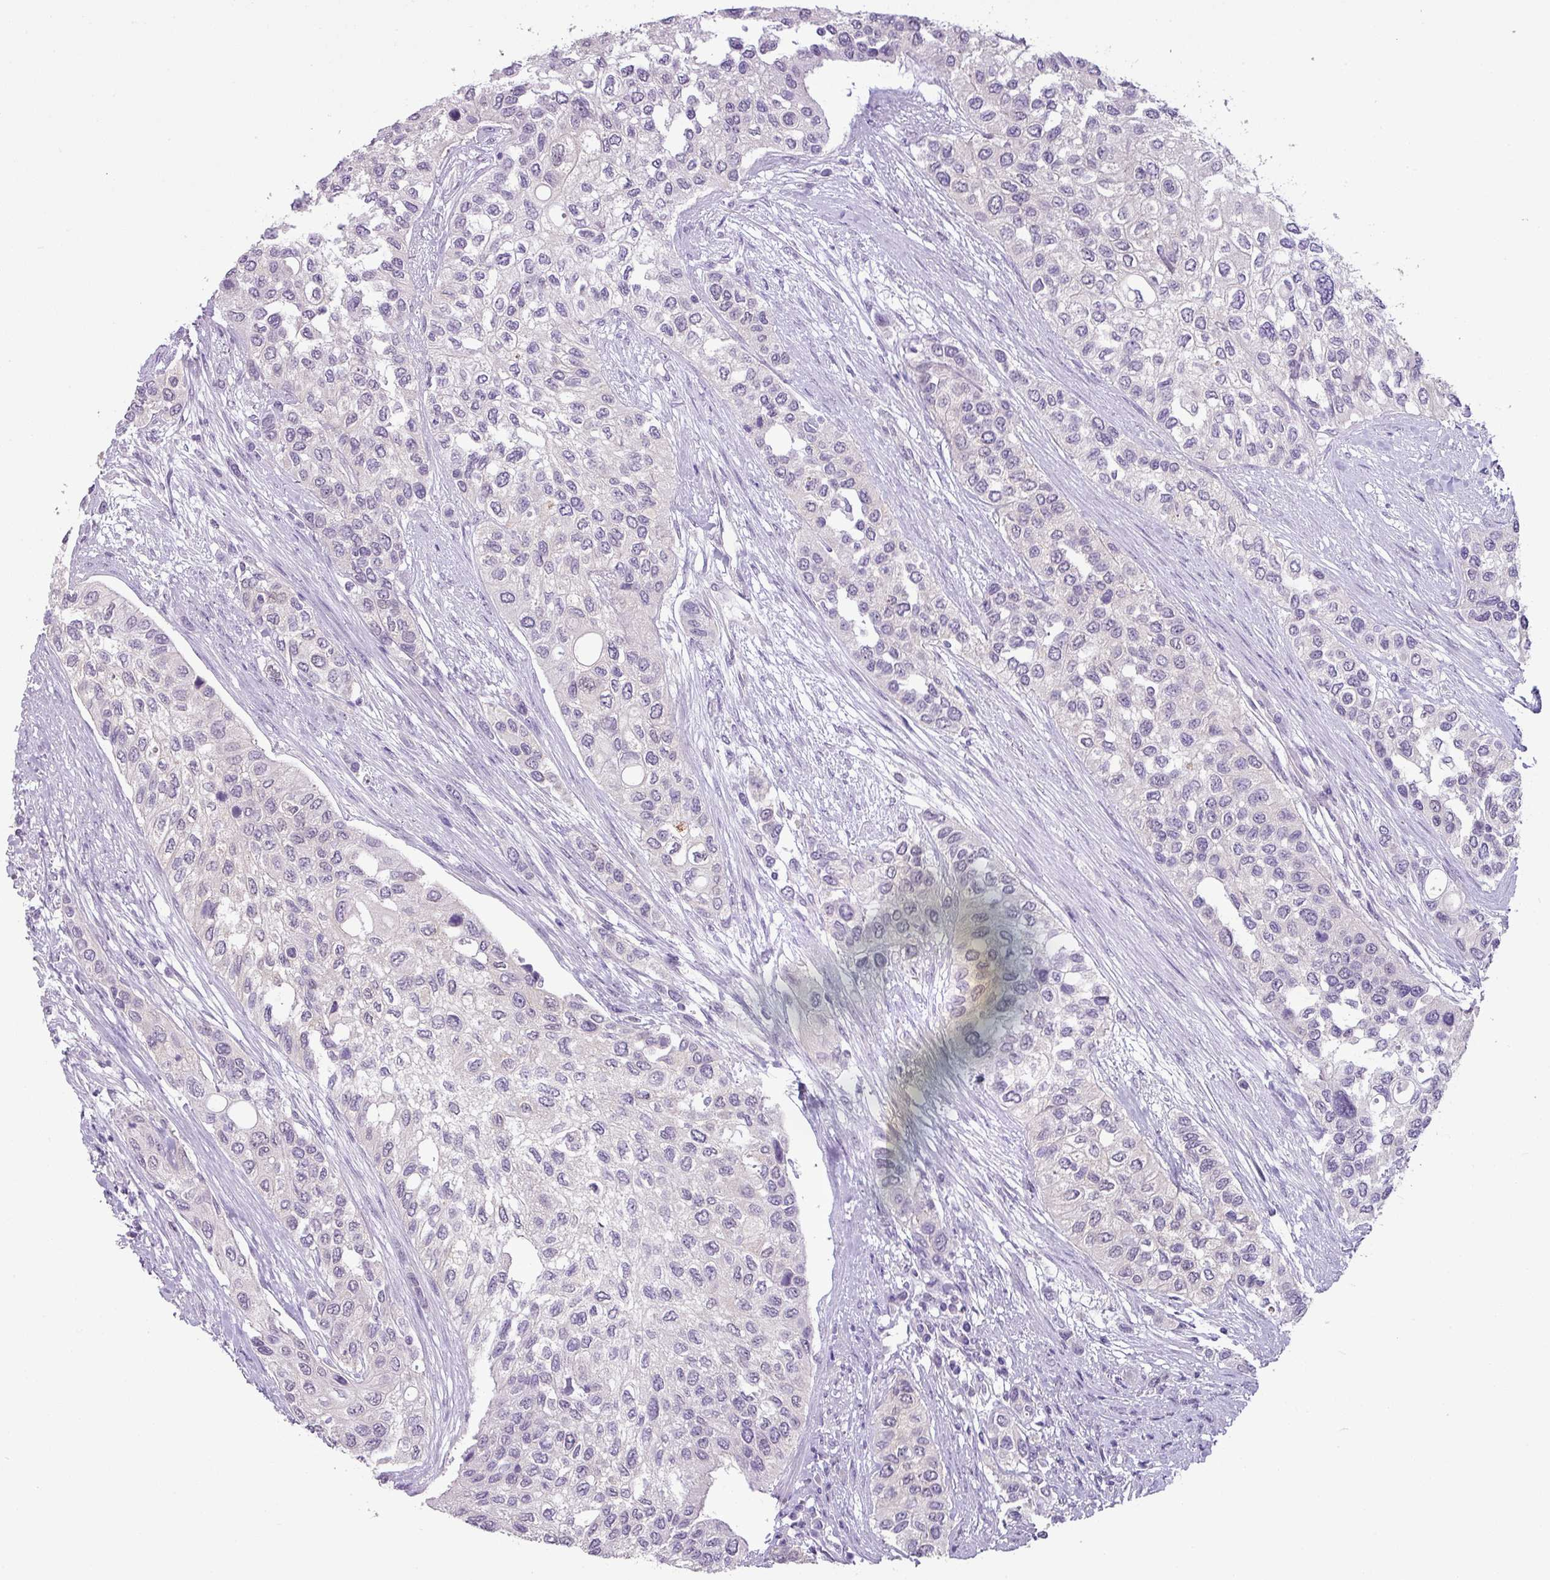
{"staining": {"intensity": "weak", "quantity": "<25%", "location": "cytoplasmic/membranous"}, "tissue": "urothelial cancer", "cell_type": "Tumor cells", "image_type": "cancer", "snomed": [{"axis": "morphology", "description": "Normal tissue, NOS"}, {"axis": "morphology", "description": "Urothelial carcinoma, High grade"}, {"axis": "topography", "description": "Vascular tissue"}, {"axis": "topography", "description": "Urinary bladder"}], "caption": "Human urothelial cancer stained for a protein using immunohistochemistry (IHC) displays no positivity in tumor cells.", "gene": "TTLL12", "patient": {"sex": "female", "age": 56}}